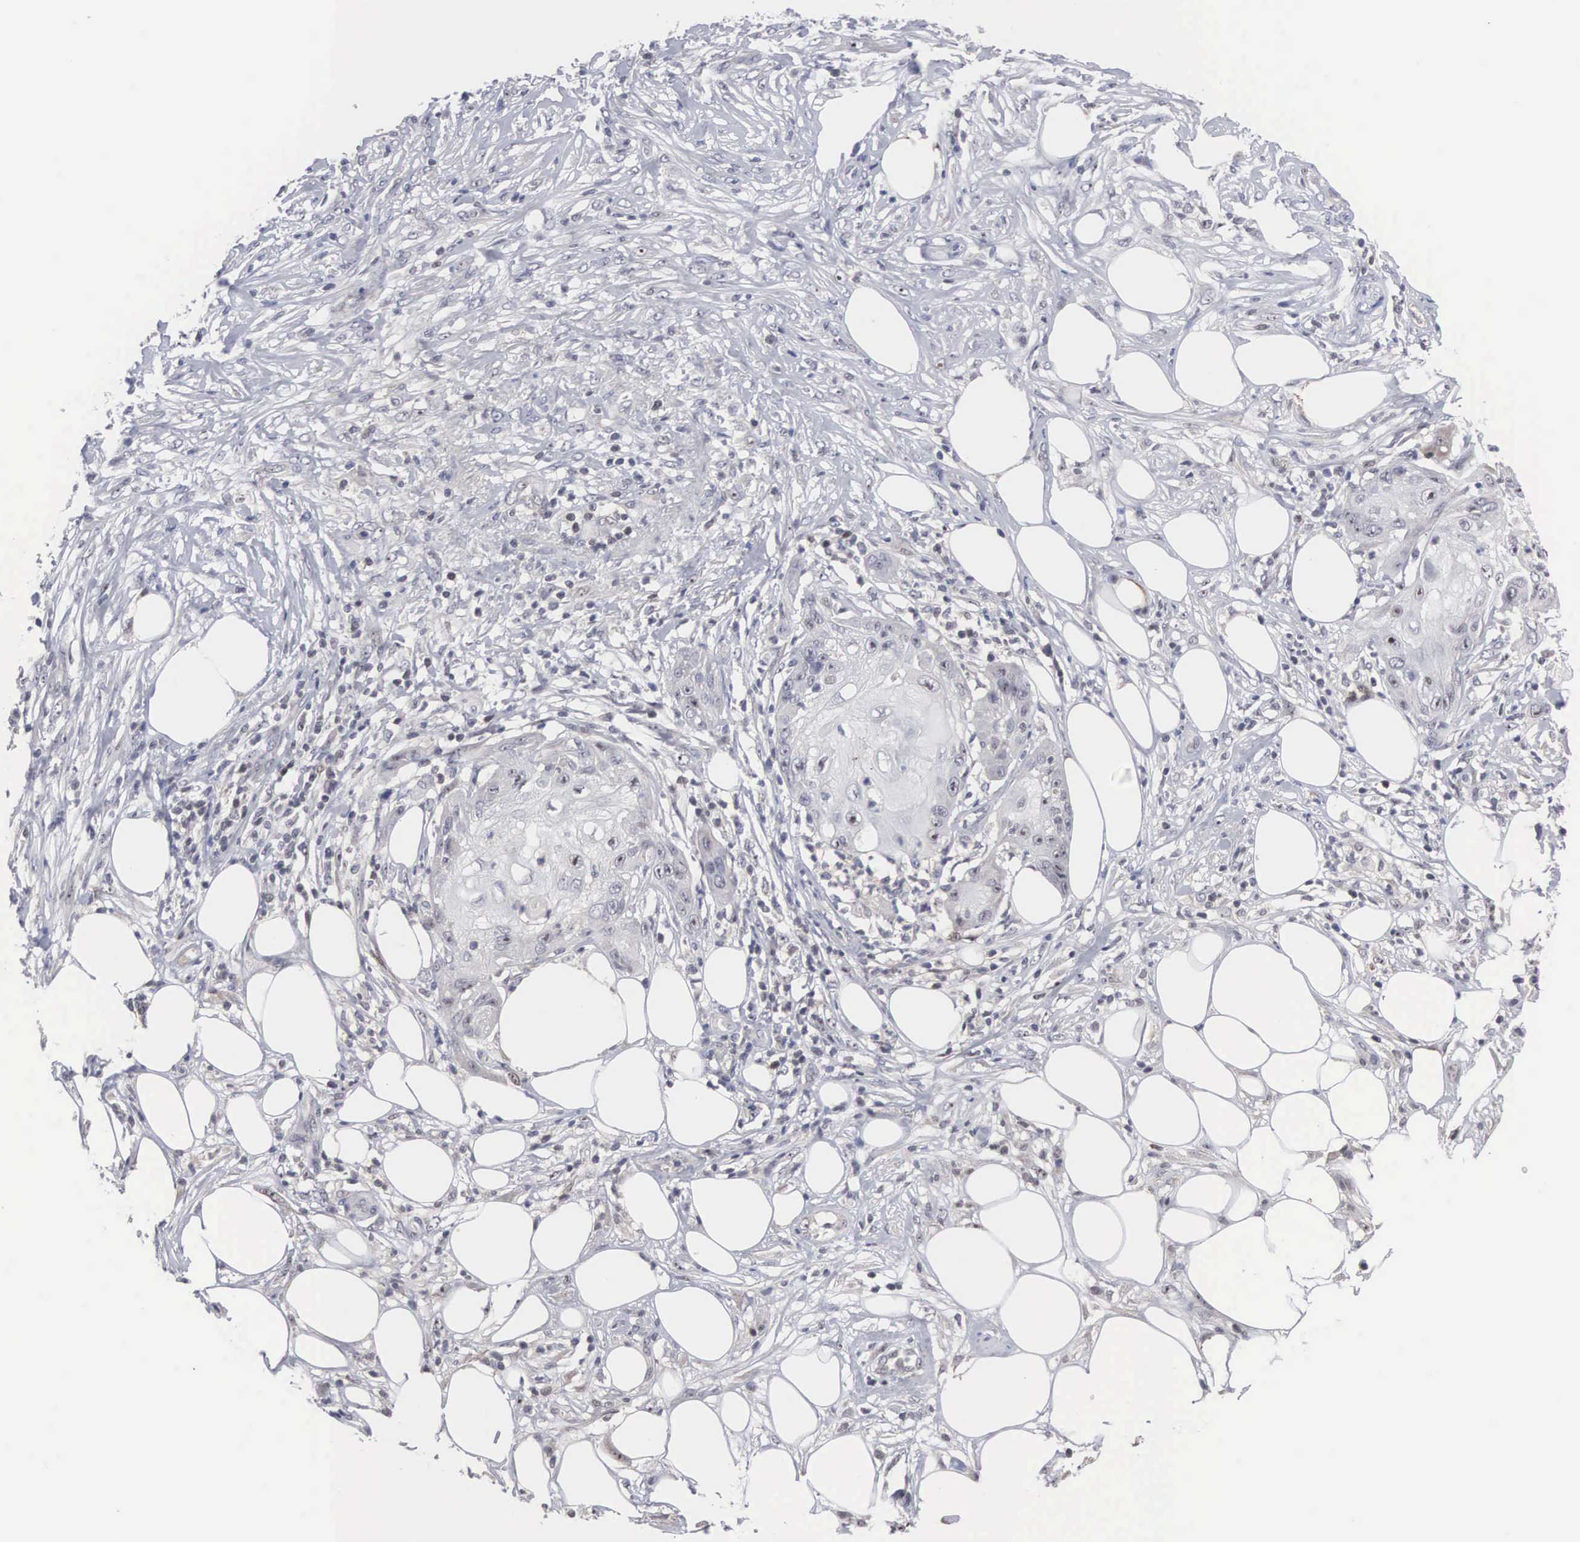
{"staining": {"intensity": "negative", "quantity": "none", "location": "none"}, "tissue": "skin cancer", "cell_type": "Tumor cells", "image_type": "cancer", "snomed": [{"axis": "morphology", "description": "Squamous cell carcinoma, NOS"}, {"axis": "topography", "description": "Skin"}], "caption": "Skin squamous cell carcinoma stained for a protein using IHC shows no expression tumor cells.", "gene": "ACOT4", "patient": {"sex": "female", "age": 88}}